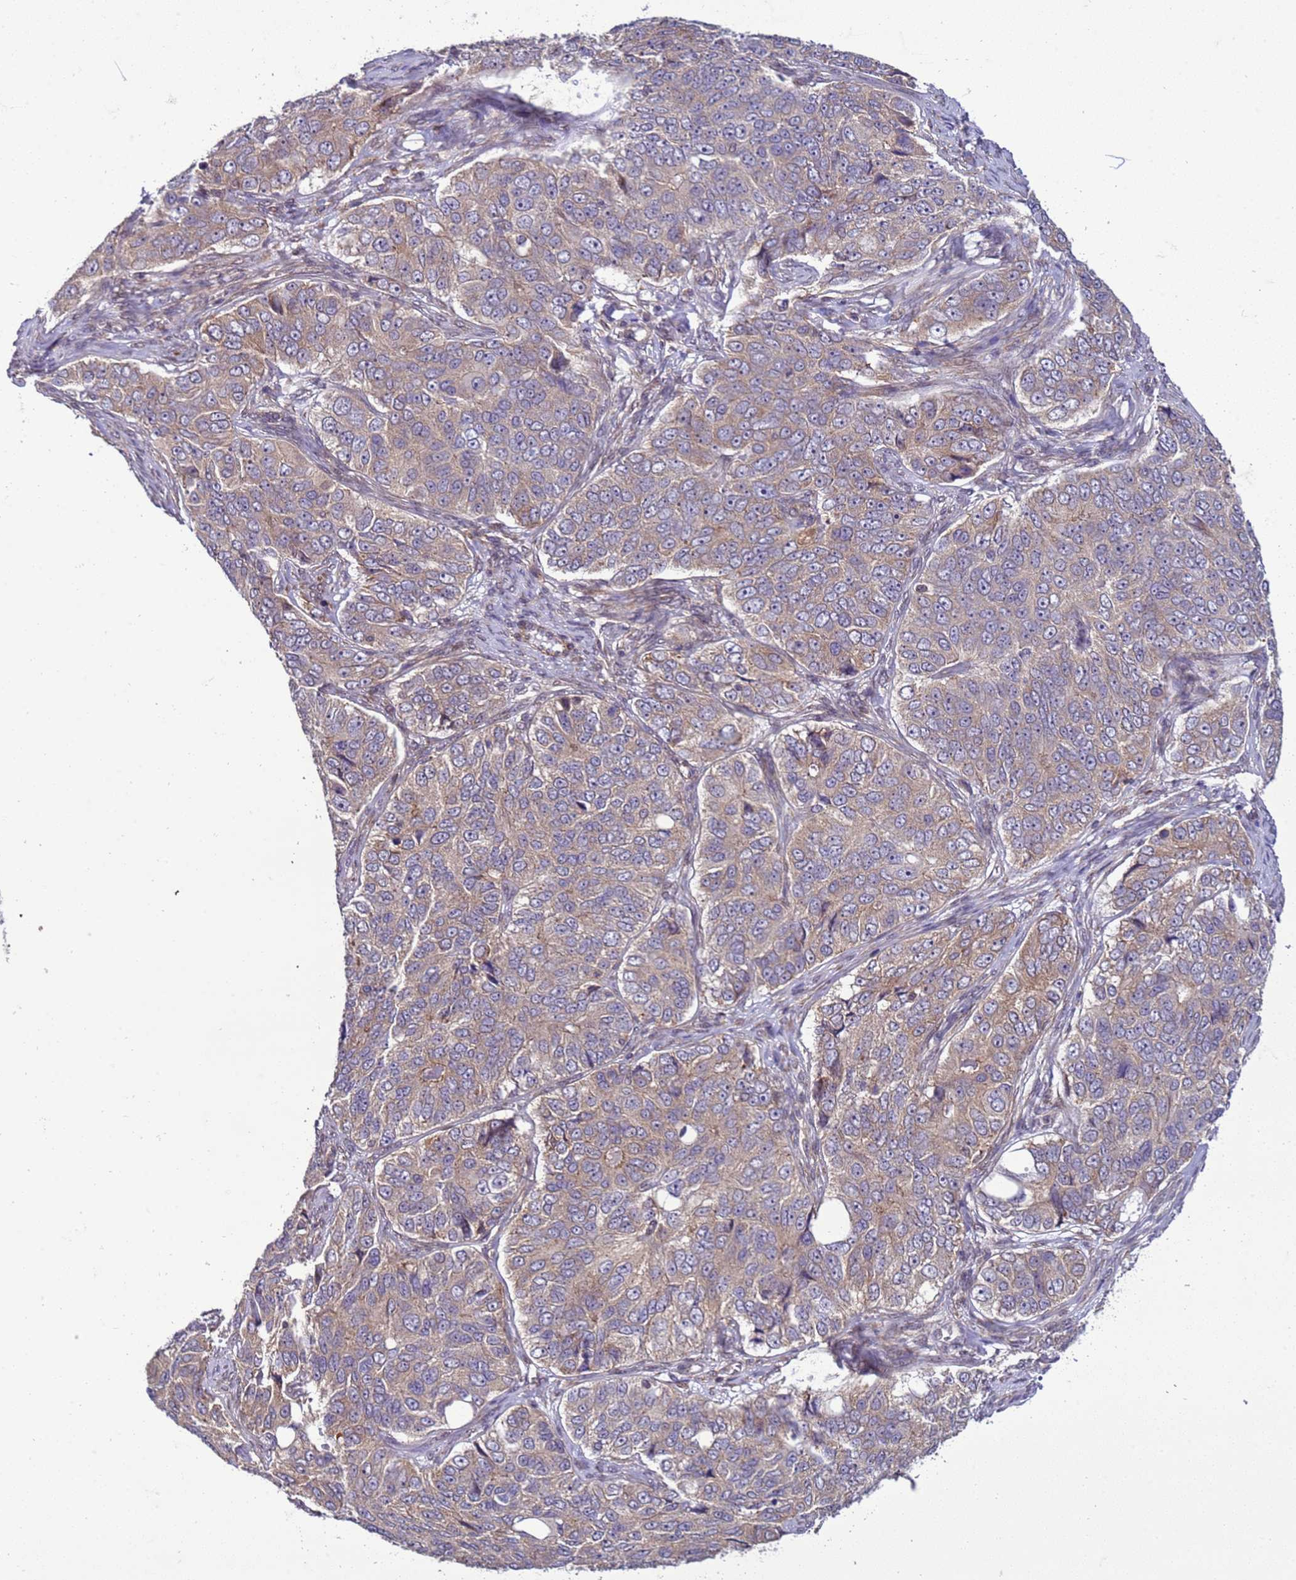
{"staining": {"intensity": "weak", "quantity": "25%-75%", "location": "cytoplasmic/membranous"}, "tissue": "ovarian cancer", "cell_type": "Tumor cells", "image_type": "cancer", "snomed": [{"axis": "morphology", "description": "Carcinoma, endometroid"}, {"axis": "topography", "description": "Ovary"}], "caption": "Endometroid carcinoma (ovarian) stained for a protein (brown) reveals weak cytoplasmic/membranous positive staining in approximately 25%-75% of tumor cells.", "gene": "GEN1", "patient": {"sex": "female", "age": 51}}